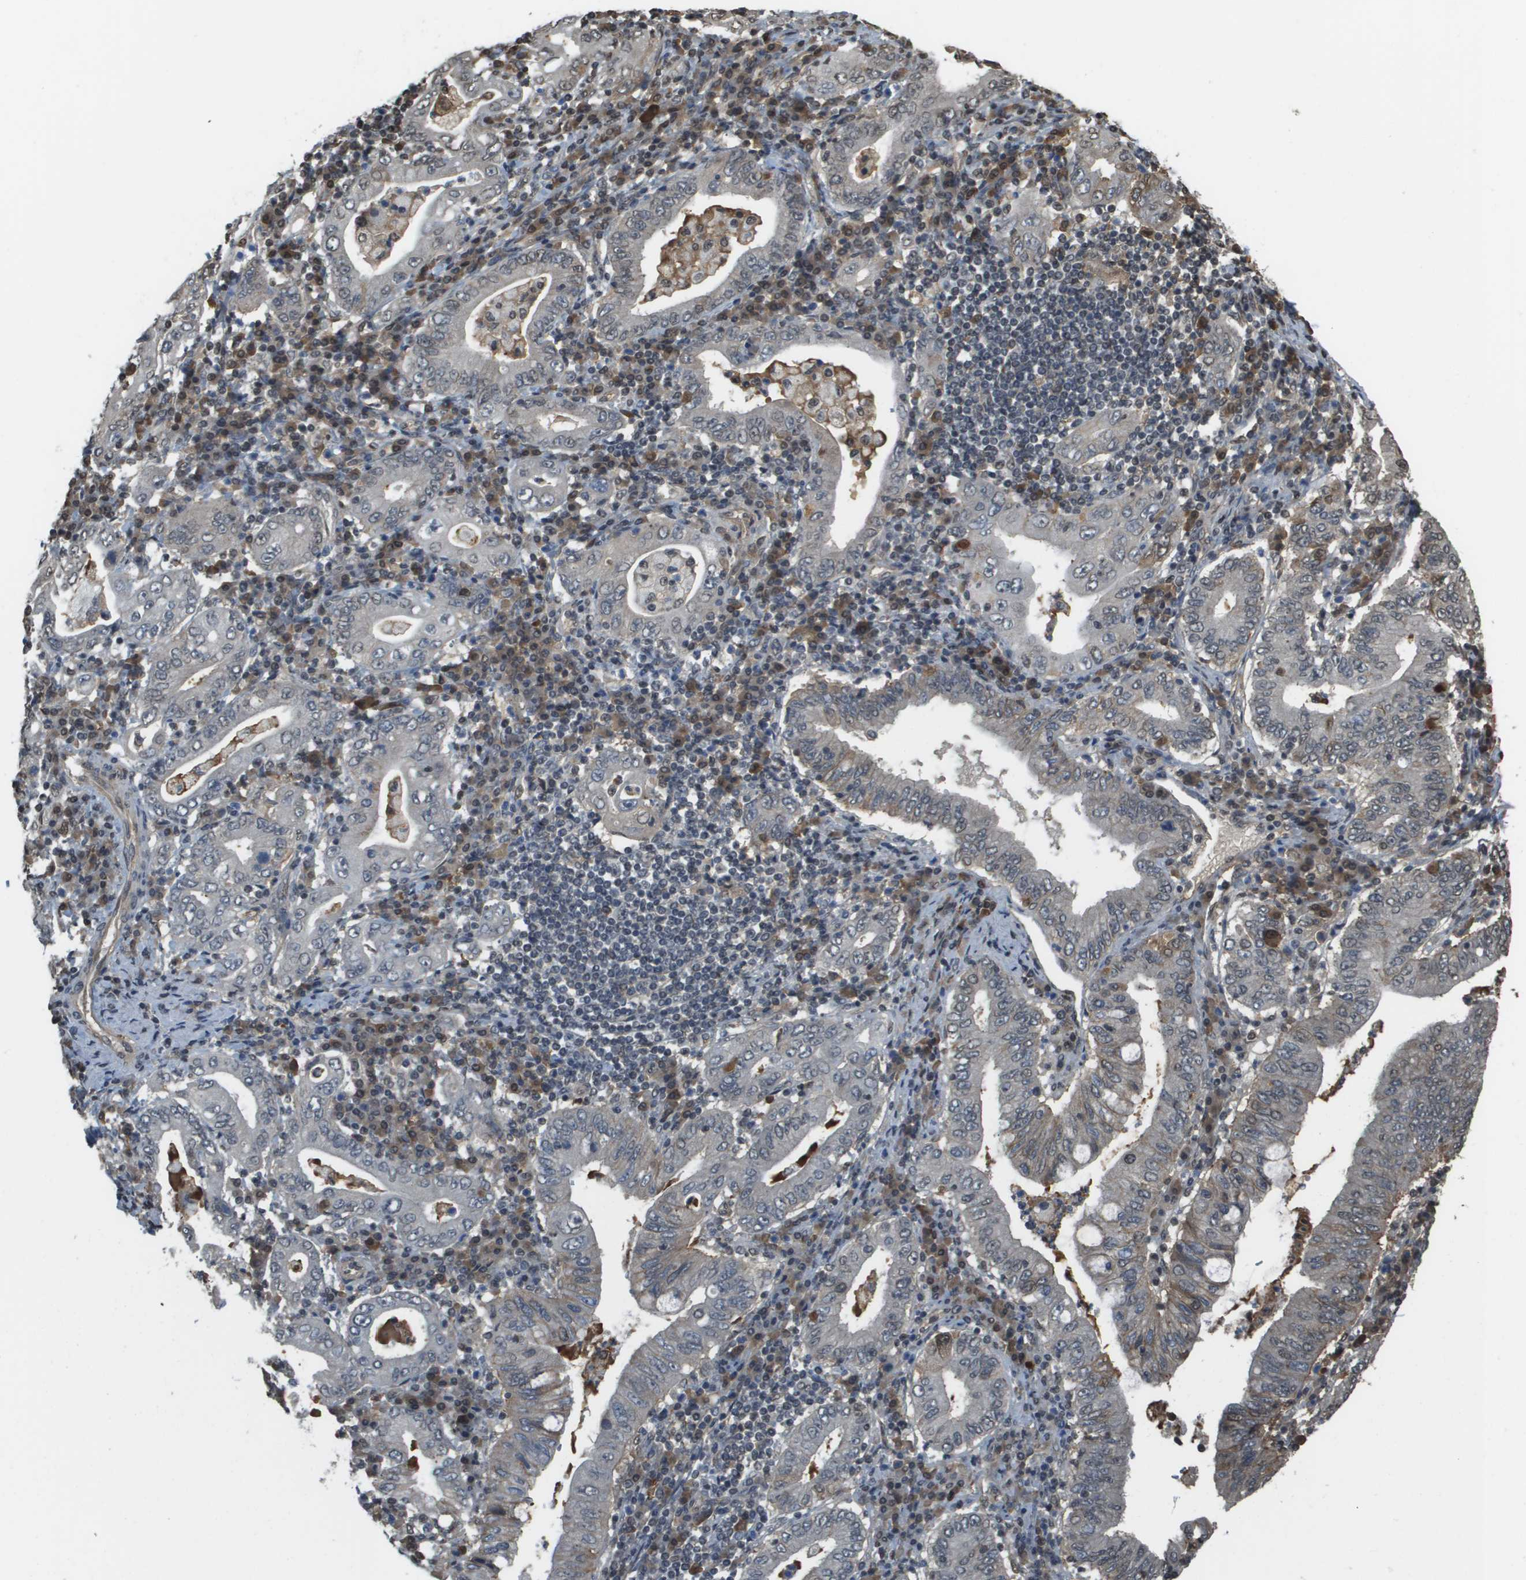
{"staining": {"intensity": "weak", "quantity": "<25%", "location": "cytoplasmic/membranous"}, "tissue": "stomach cancer", "cell_type": "Tumor cells", "image_type": "cancer", "snomed": [{"axis": "morphology", "description": "Normal tissue, NOS"}, {"axis": "morphology", "description": "Adenocarcinoma, NOS"}, {"axis": "topography", "description": "Esophagus"}, {"axis": "topography", "description": "Stomach, upper"}, {"axis": "topography", "description": "Peripheral nerve tissue"}], "caption": "Immunohistochemistry histopathology image of neoplastic tissue: human stomach cancer (adenocarcinoma) stained with DAB reveals no significant protein staining in tumor cells.", "gene": "NDRG2", "patient": {"sex": "male", "age": 62}}